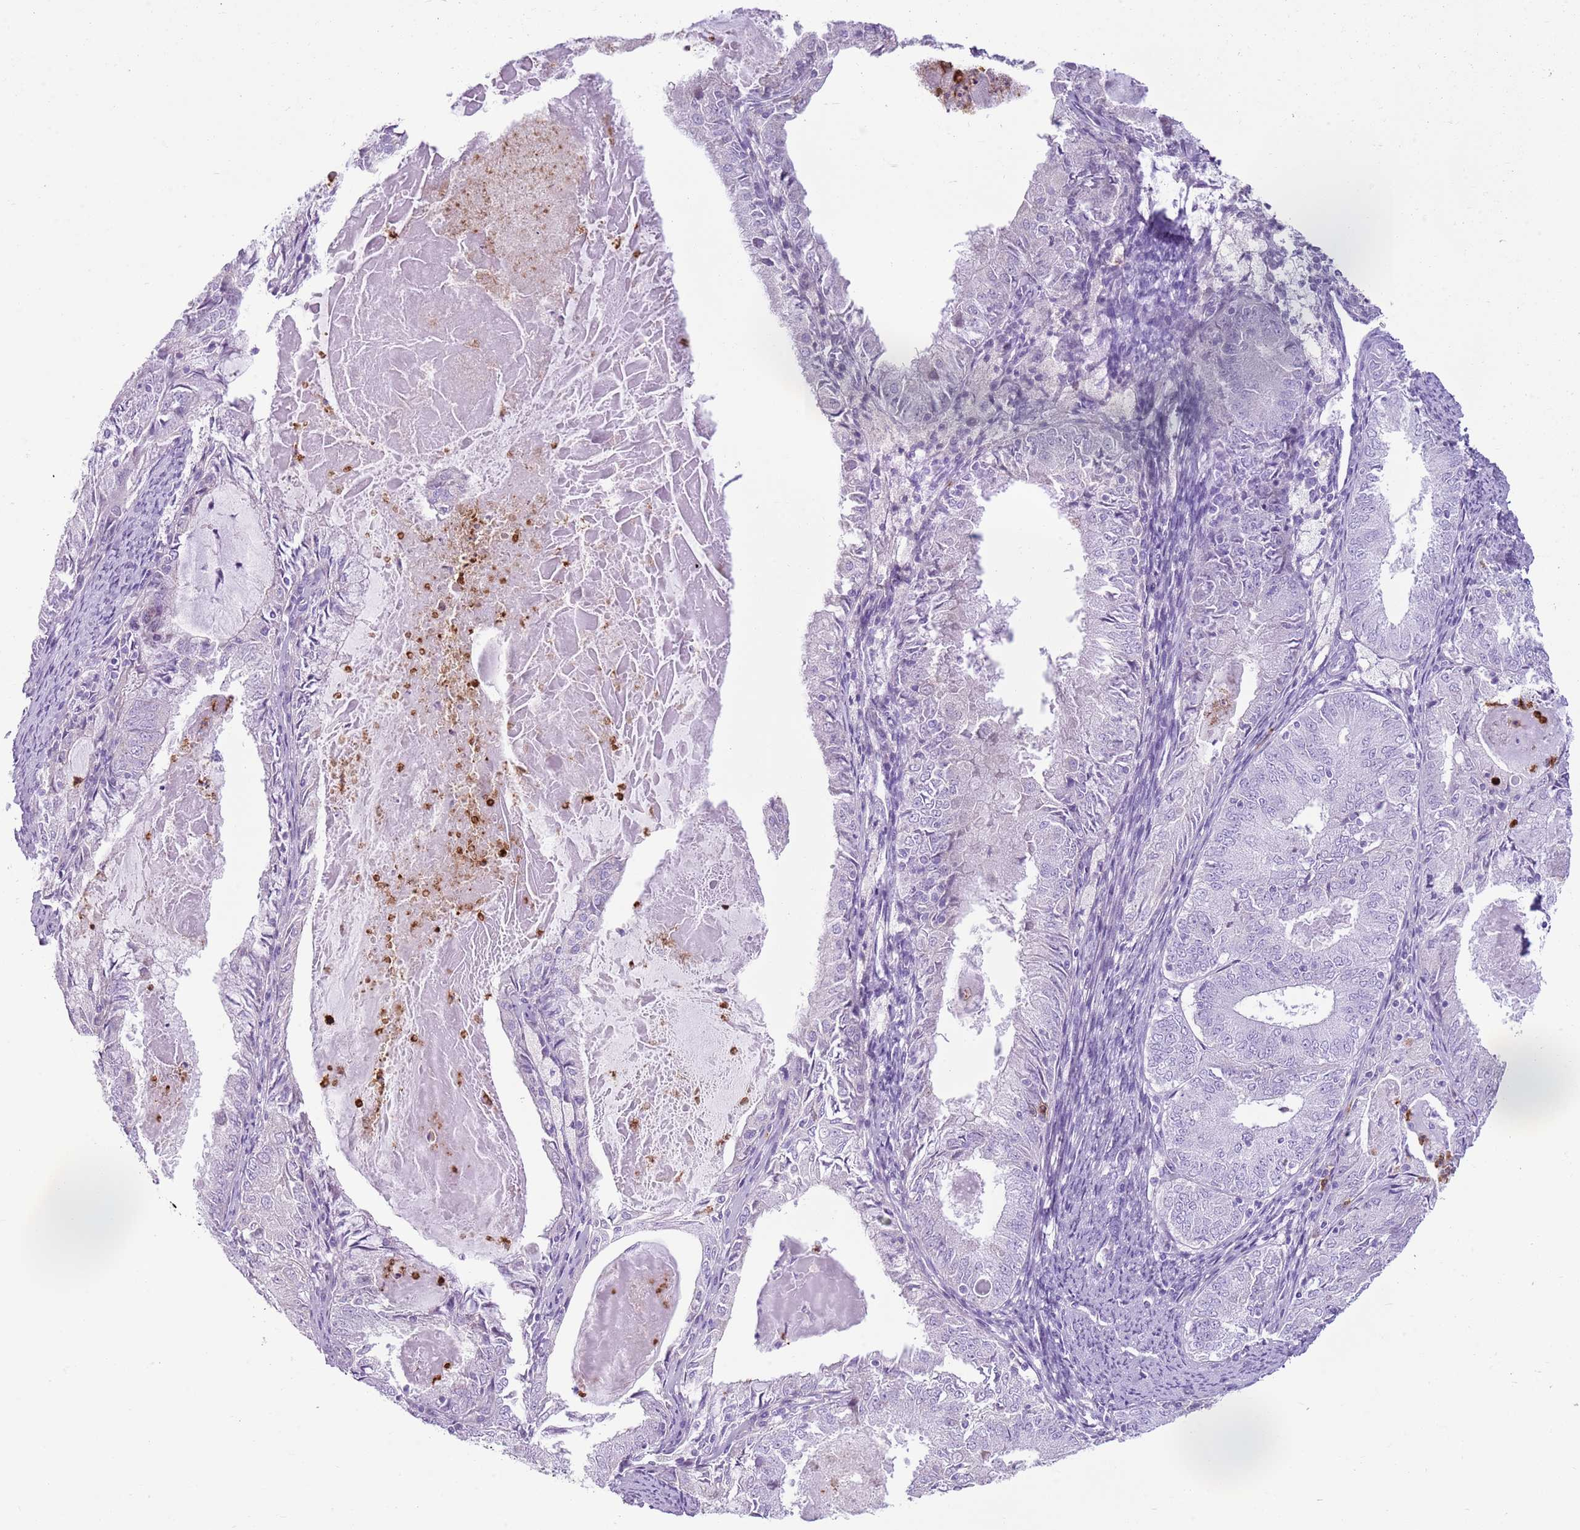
{"staining": {"intensity": "negative", "quantity": "none", "location": "none"}, "tissue": "endometrial cancer", "cell_type": "Tumor cells", "image_type": "cancer", "snomed": [{"axis": "morphology", "description": "Adenocarcinoma, NOS"}, {"axis": "topography", "description": "Endometrium"}], "caption": "The immunohistochemistry (IHC) histopathology image has no significant expression in tumor cells of endometrial cancer (adenocarcinoma) tissue.", "gene": "CD177", "patient": {"sex": "female", "age": 57}}